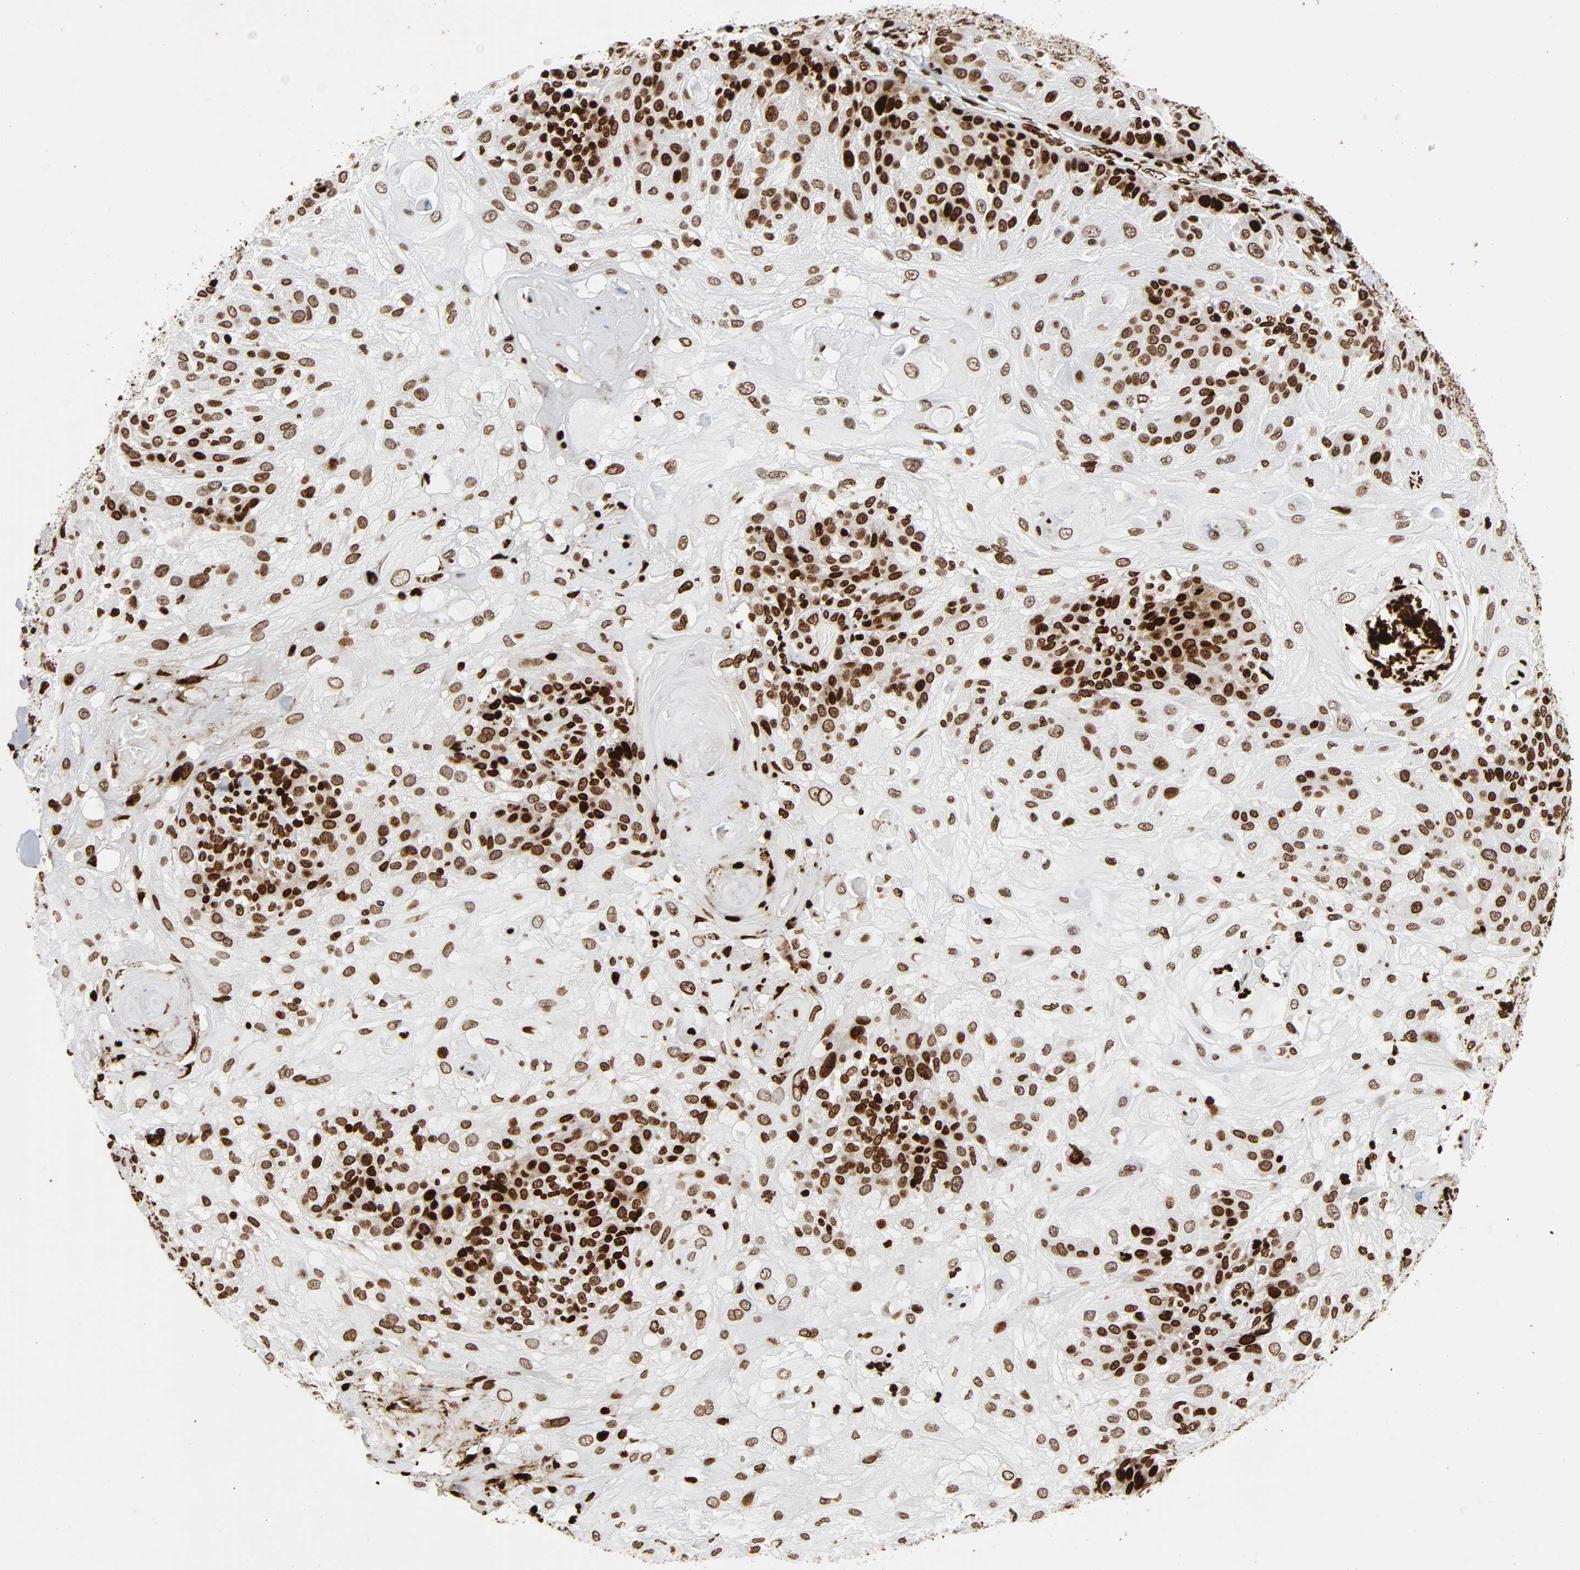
{"staining": {"intensity": "moderate", "quantity": ">75%", "location": "nuclear"}, "tissue": "skin cancer", "cell_type": "Tumor cells", "image_type": "cancer", "snomed": [{"axis": "morphology", "description": "Normal tissue, NOS"}, {"axis": "morphology", "description": "Squamous cell carcinoma, NOS"}, {"axis": "topography", "description": "Skin"}], "caption": "Immunohistochemical staining of human squamous cell carcinoma (skin) demonstrates medium levels of moderate nuclear protein expression in approximately >75% of tumor cells. Using DAB (brown) and hematoxylin (blue) stains, captured at high magnification using brightfield microscopy.", "gene": "RXRA", "patient": {"sex": "female", "age": 83}}